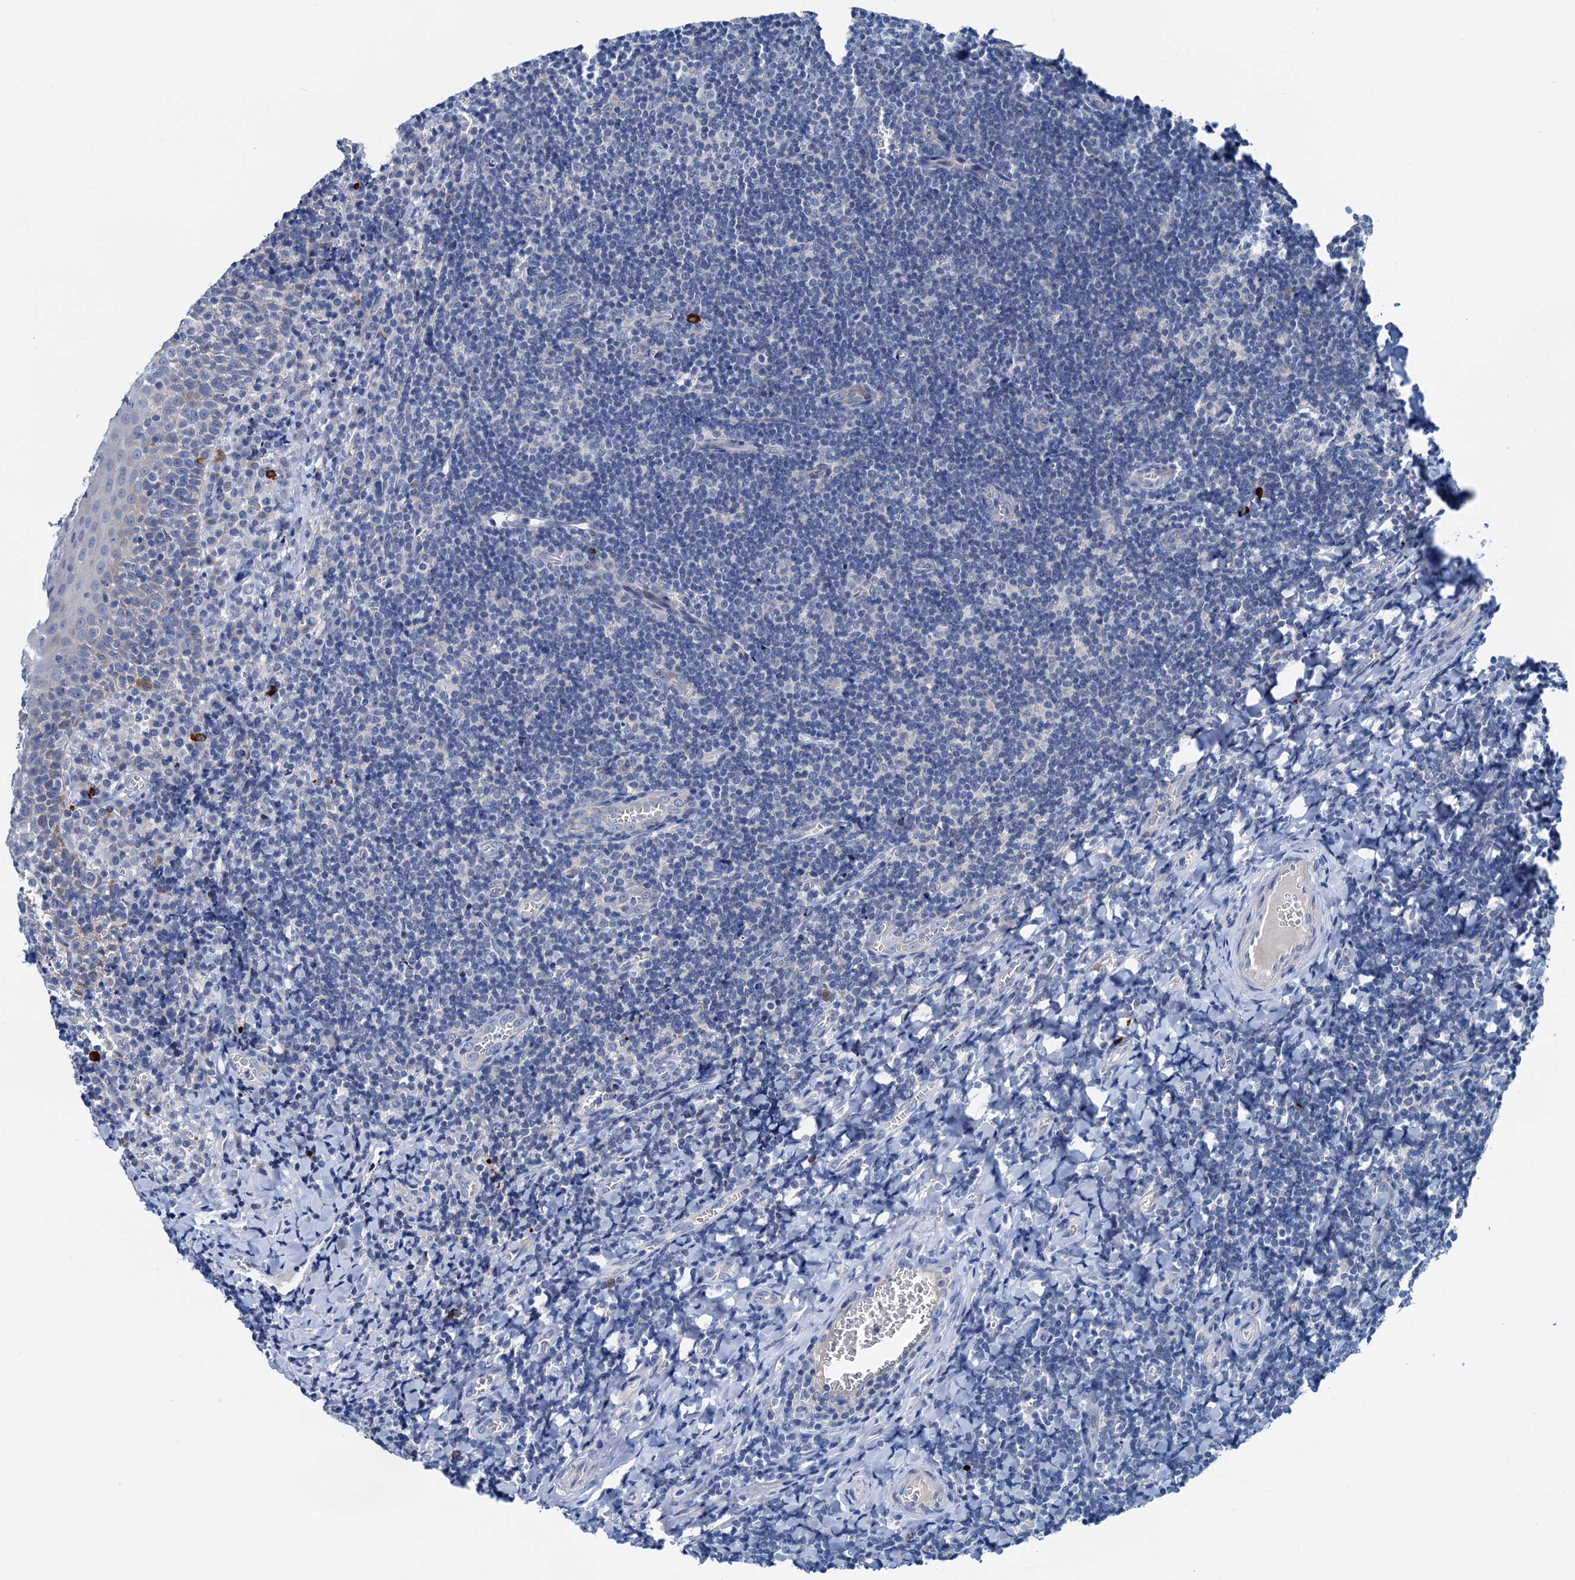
{"staining": {"intensity": "strong", "quantity": "<25%", "location": "cytoplasmic/membranous"}, "tissue": "tonsil", "cell_type": "Germinal center cells", "image_type": "normal", "snomed": [{"axis": "morphology", "description": "Normal tissue, NOS"}, {"axis": "topography", "description": "Tonsil"}], "caption": "The image exhibits immunohistochemical staining of benign tonsil. There is strong cytoplasmic/membranous positivity is present in about <25% of germinal center cells.", "gene": "KNDC1", "patient": {"sex": "male", "age": 27}}